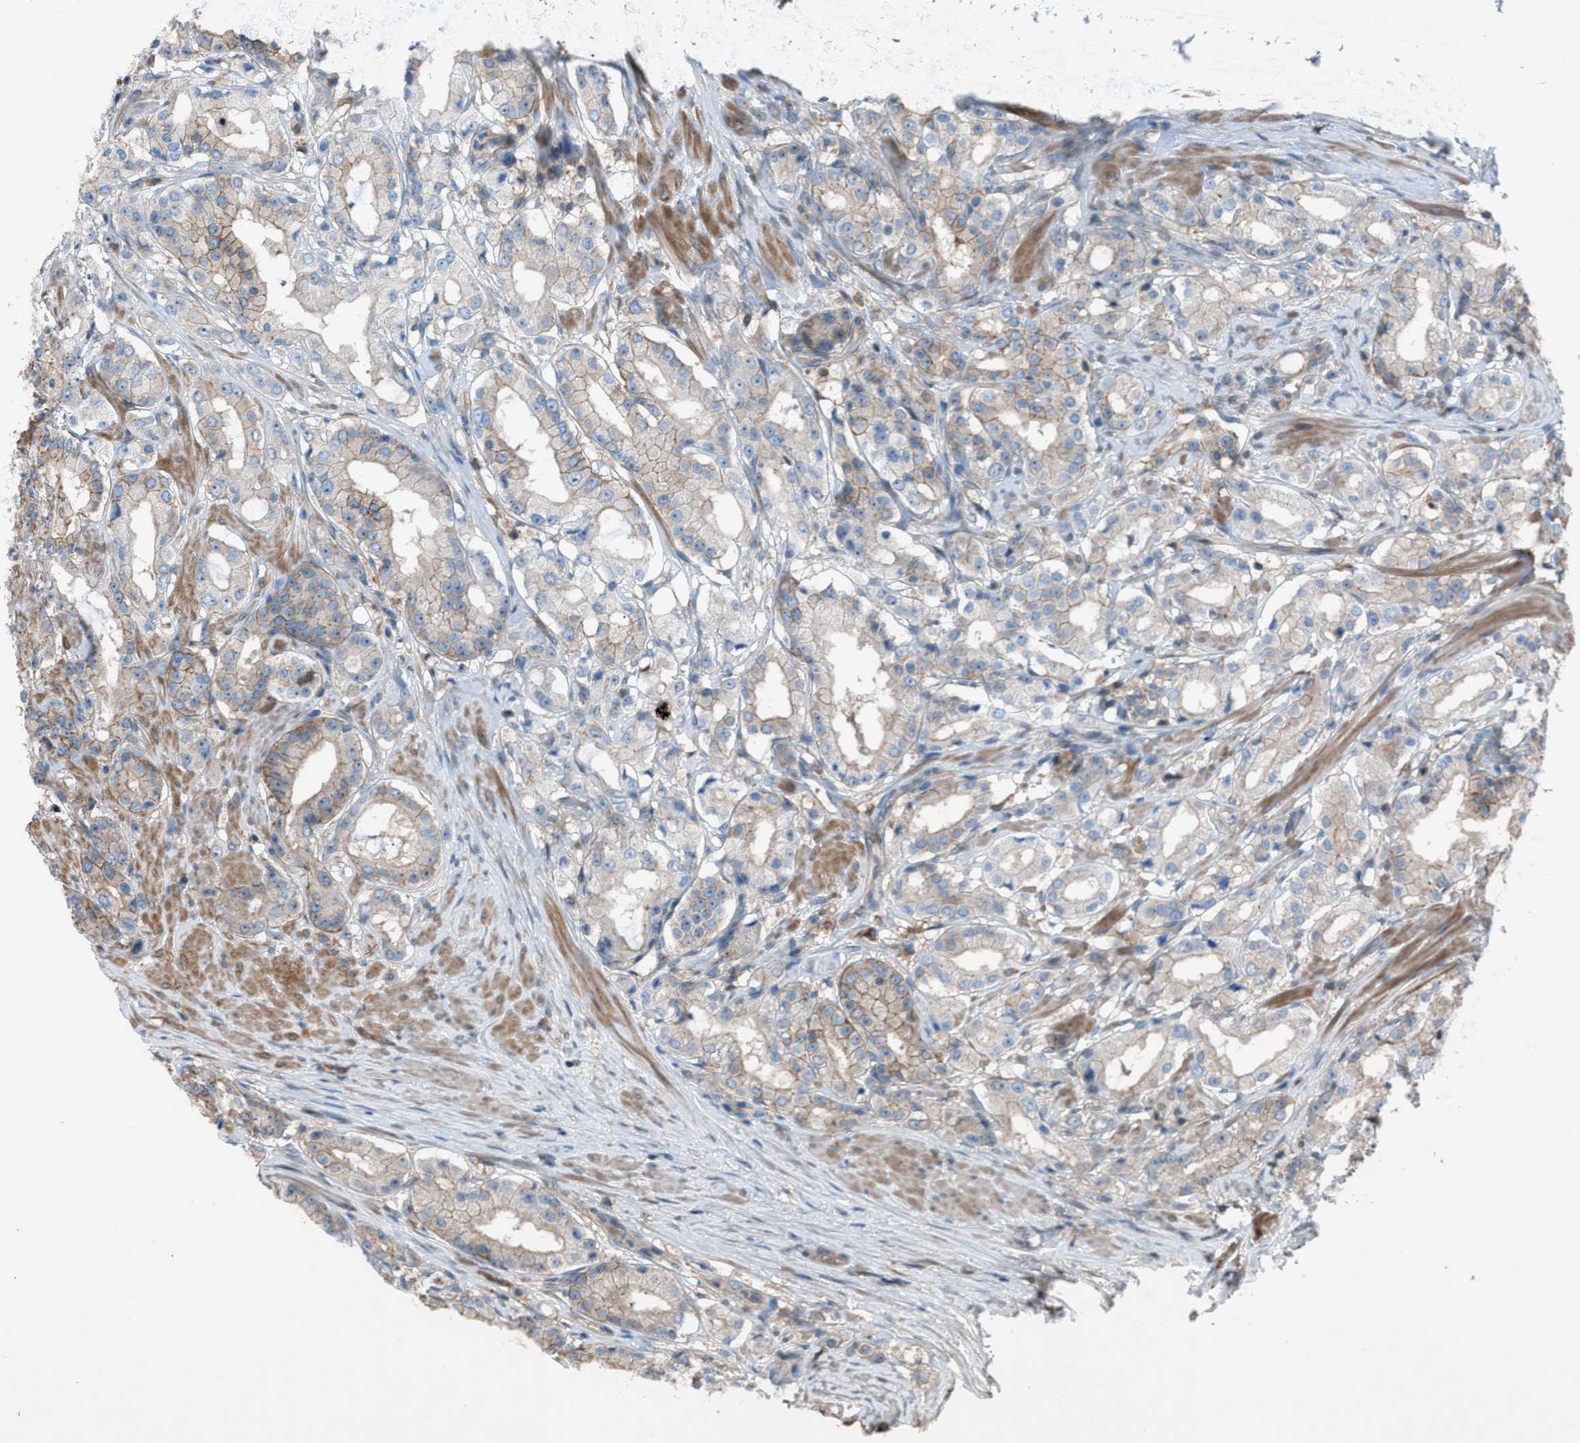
{"staining": {"intensity": "weak", "quantity": "25%-75%", "location": "cytoplasmic/membranous"}, "tissue": "prostate cancer", "cell_type": "Tumor cells", "image_type": "cancer", "snomed": [{"axis": "morphology", "description": "Adenocarcinoma, Low grade"}, {"axis": "topography", "description": "Prostate"}], "caption": "Prostate cancer (low-grade adenocarcinoma) stained for a protein exhibits weak cytoplasmic/membranous positivity in tumor cells. The protein of interest is shown in brown color, while the nuclei are stained blue.", "gene": "DYRK1A", "patient": {"sex": "male", "age": 63}}